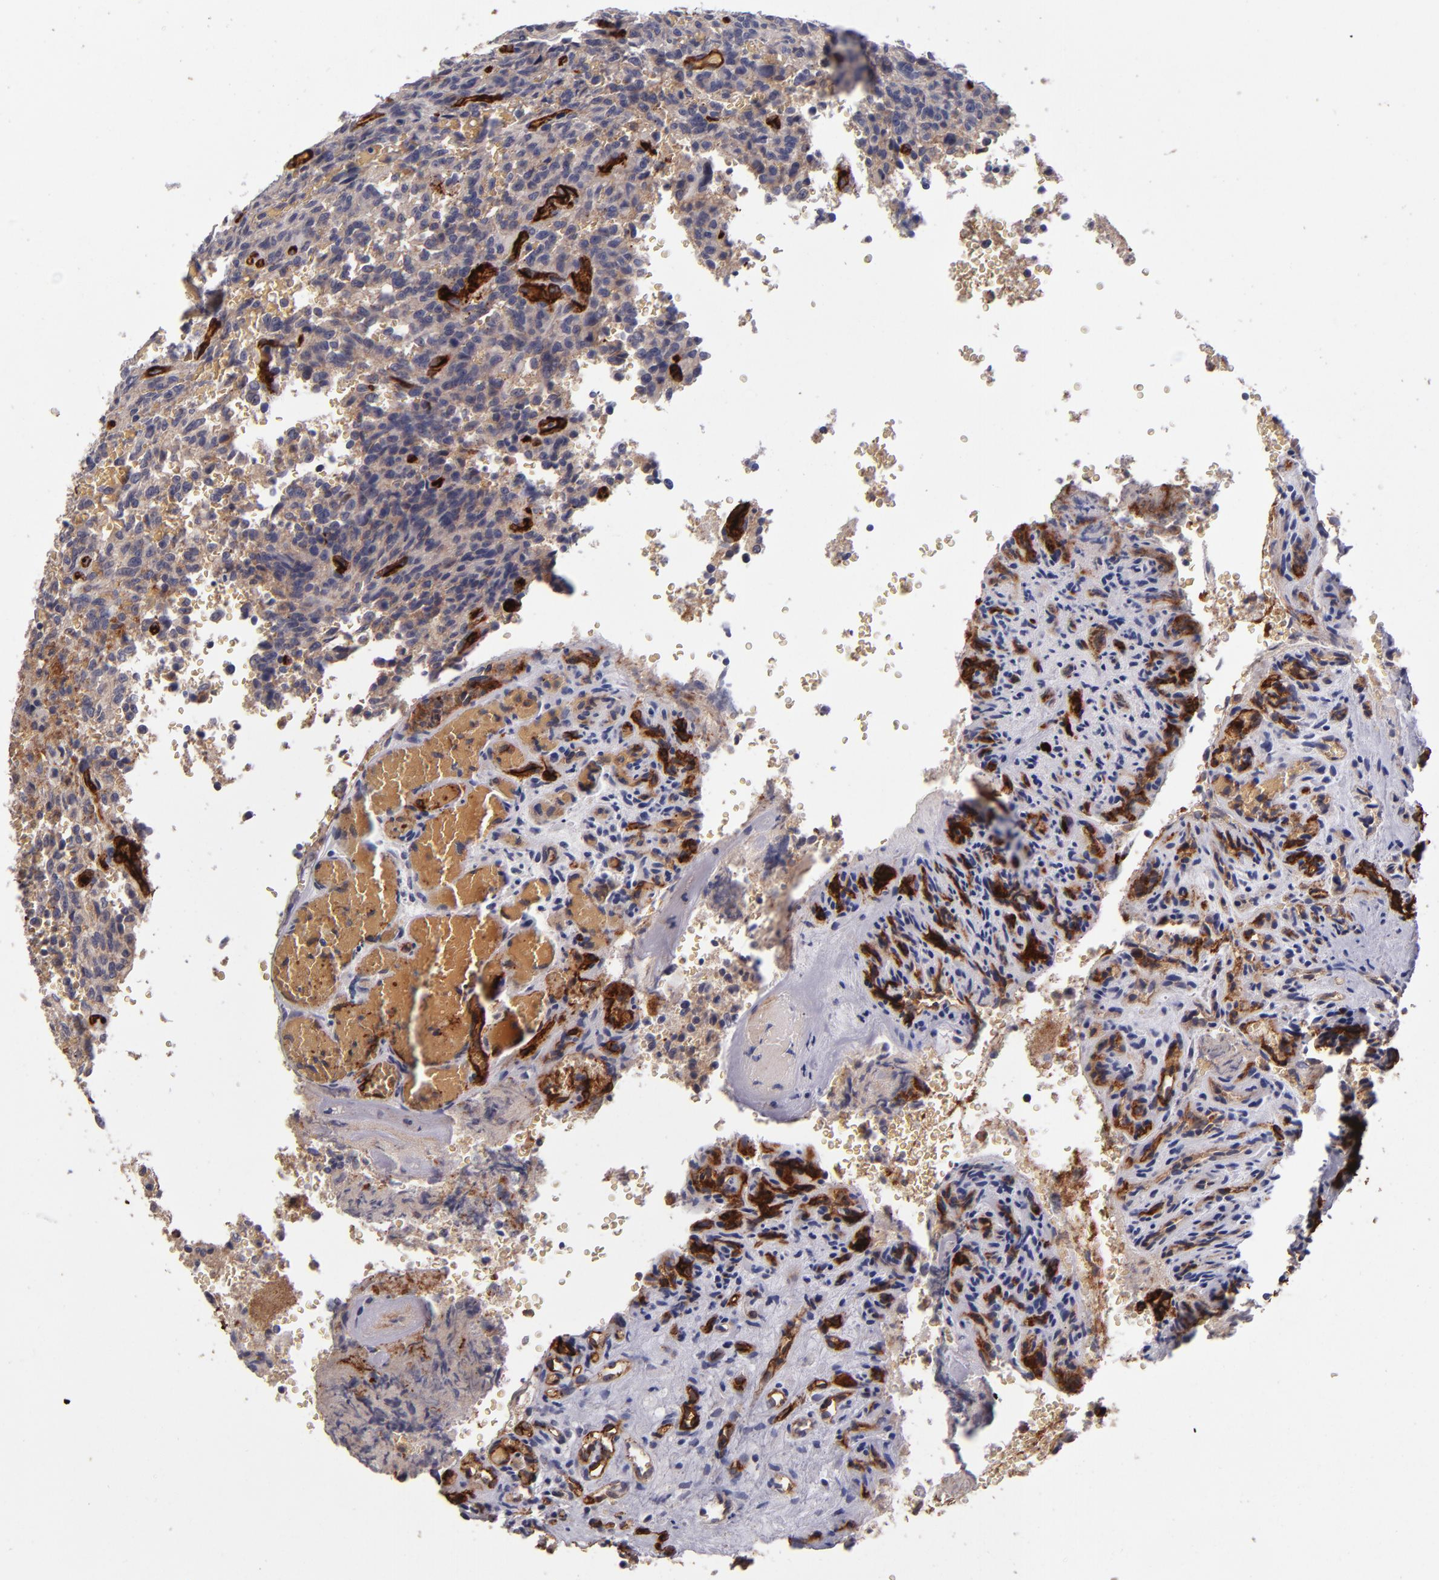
{"staining": {"intensity": "weak", "quantity": ">75%", "location": "cytoplasmic/membranous"}, "tissue": "glioma", "cell_type": "Tumor cells", "image_type": "cancer", "snomed": [{"axis": "morphology", "description": "Normal tissue, NOS"}, {"axis": "morphology", "description": "Glioma, malignant, High grade"}, {"axis": "topography", "description": "Cerebral cortex"}], "caption": "High-grade glioma (malignant) stained with a brown dye demonstrates weak cytoplasmic/membranous positive expression in approximately >75% of tumor cells.", "gene": "CLDN5", "patient": {"sex": "male", "age": 56}}